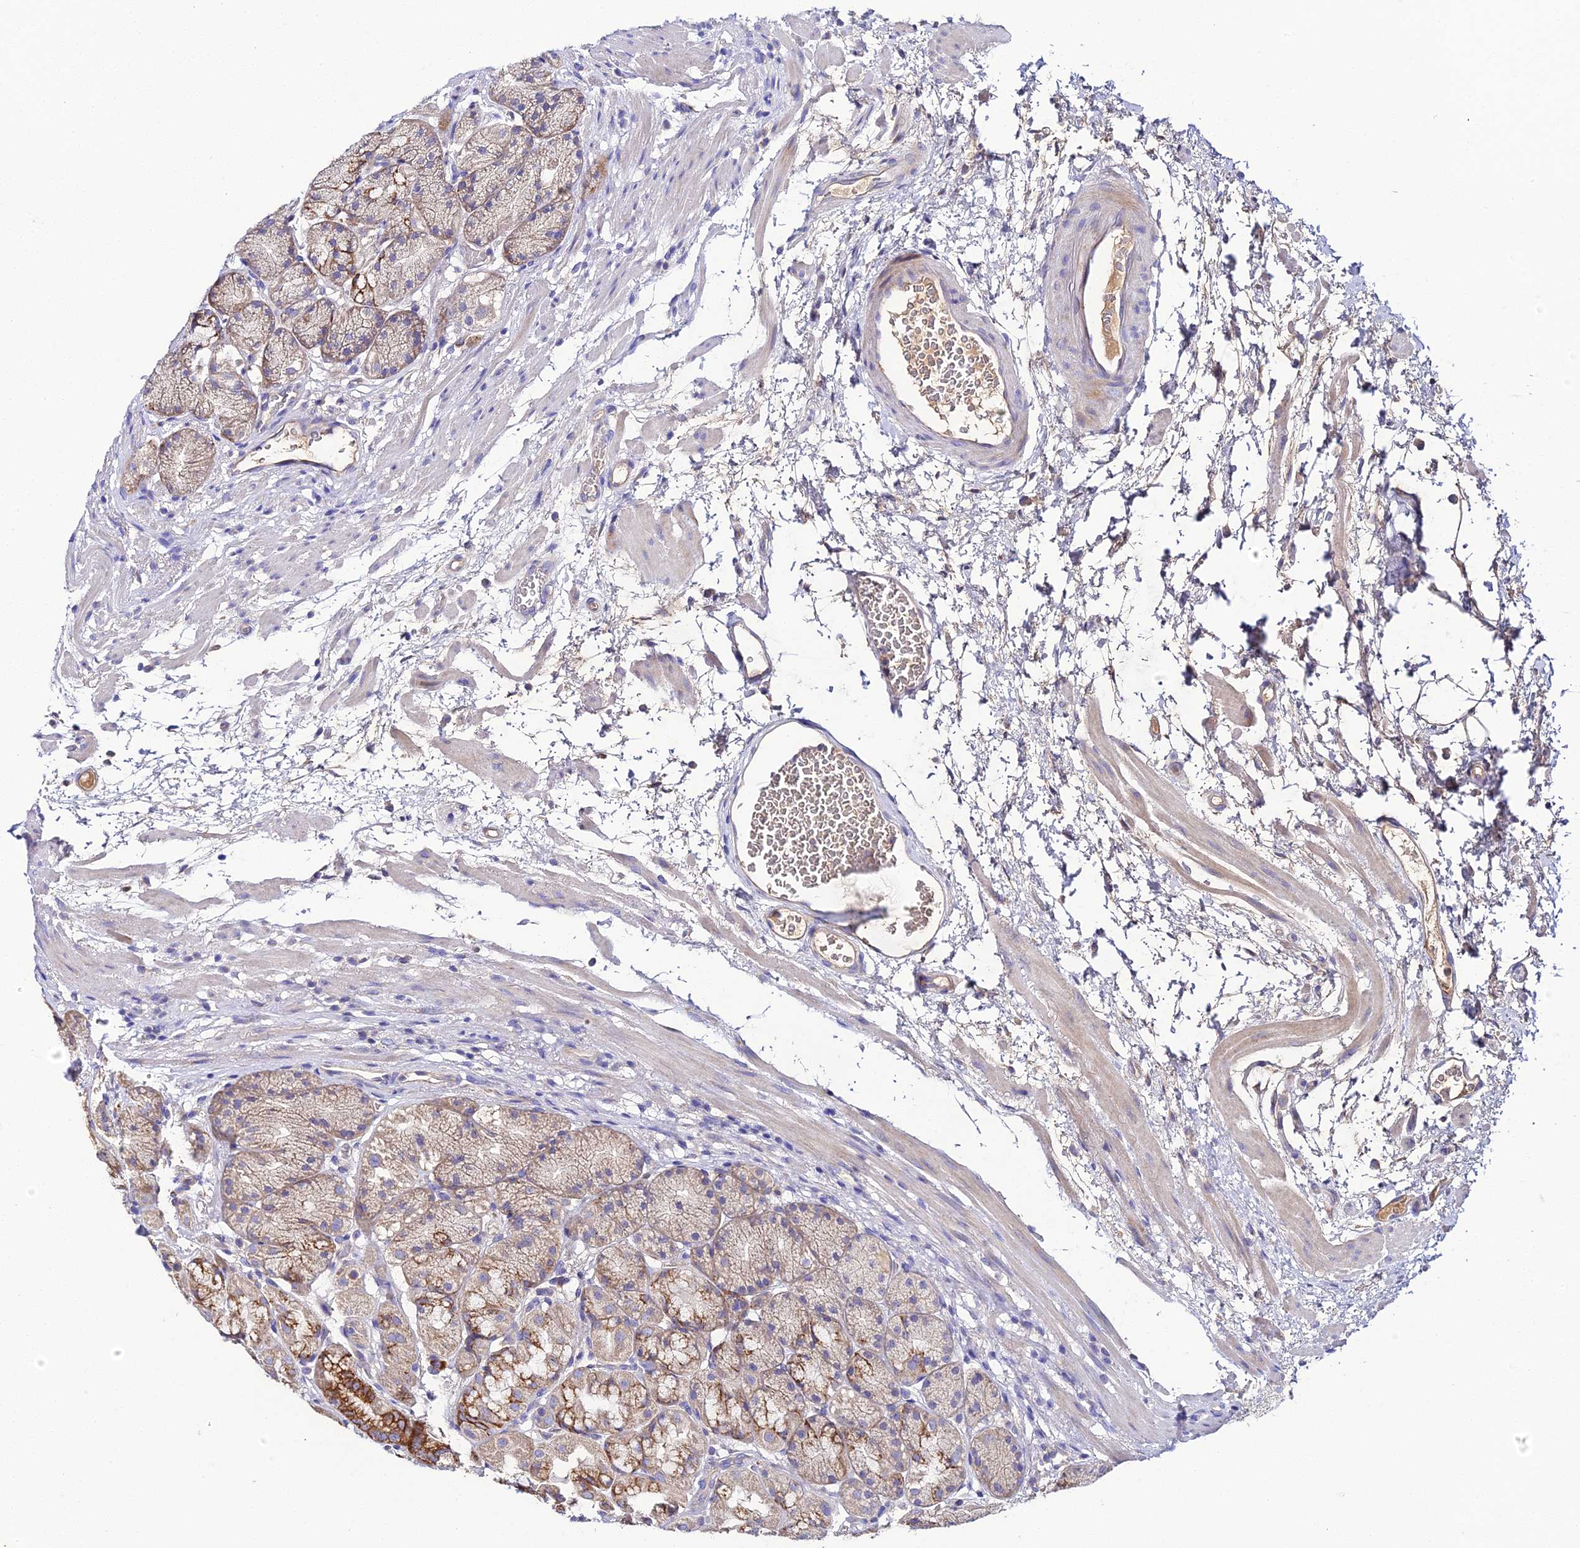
{"staining": {"intensity": "strong", "quantity": "25%-75%", "location": "cytoplasmic/membranous"}, "tissue": "stomach", "cell_type": "Glandular cells", "image_type": "normal", "snomed": [{"axis": "morphology", "description": "Normal tissue, NOS"}, {"axis": "topography", "description": "Stomach"}], "caption": "Immunohistochemistry (IHC) (DAB) staining of unremarkable human stomach displays strong cytoplasmic/membranous protein positivity in approximately 25%-75% of glandular cells.", "gene": "SCX", "patient": {"sex": "male", "age": 63}}